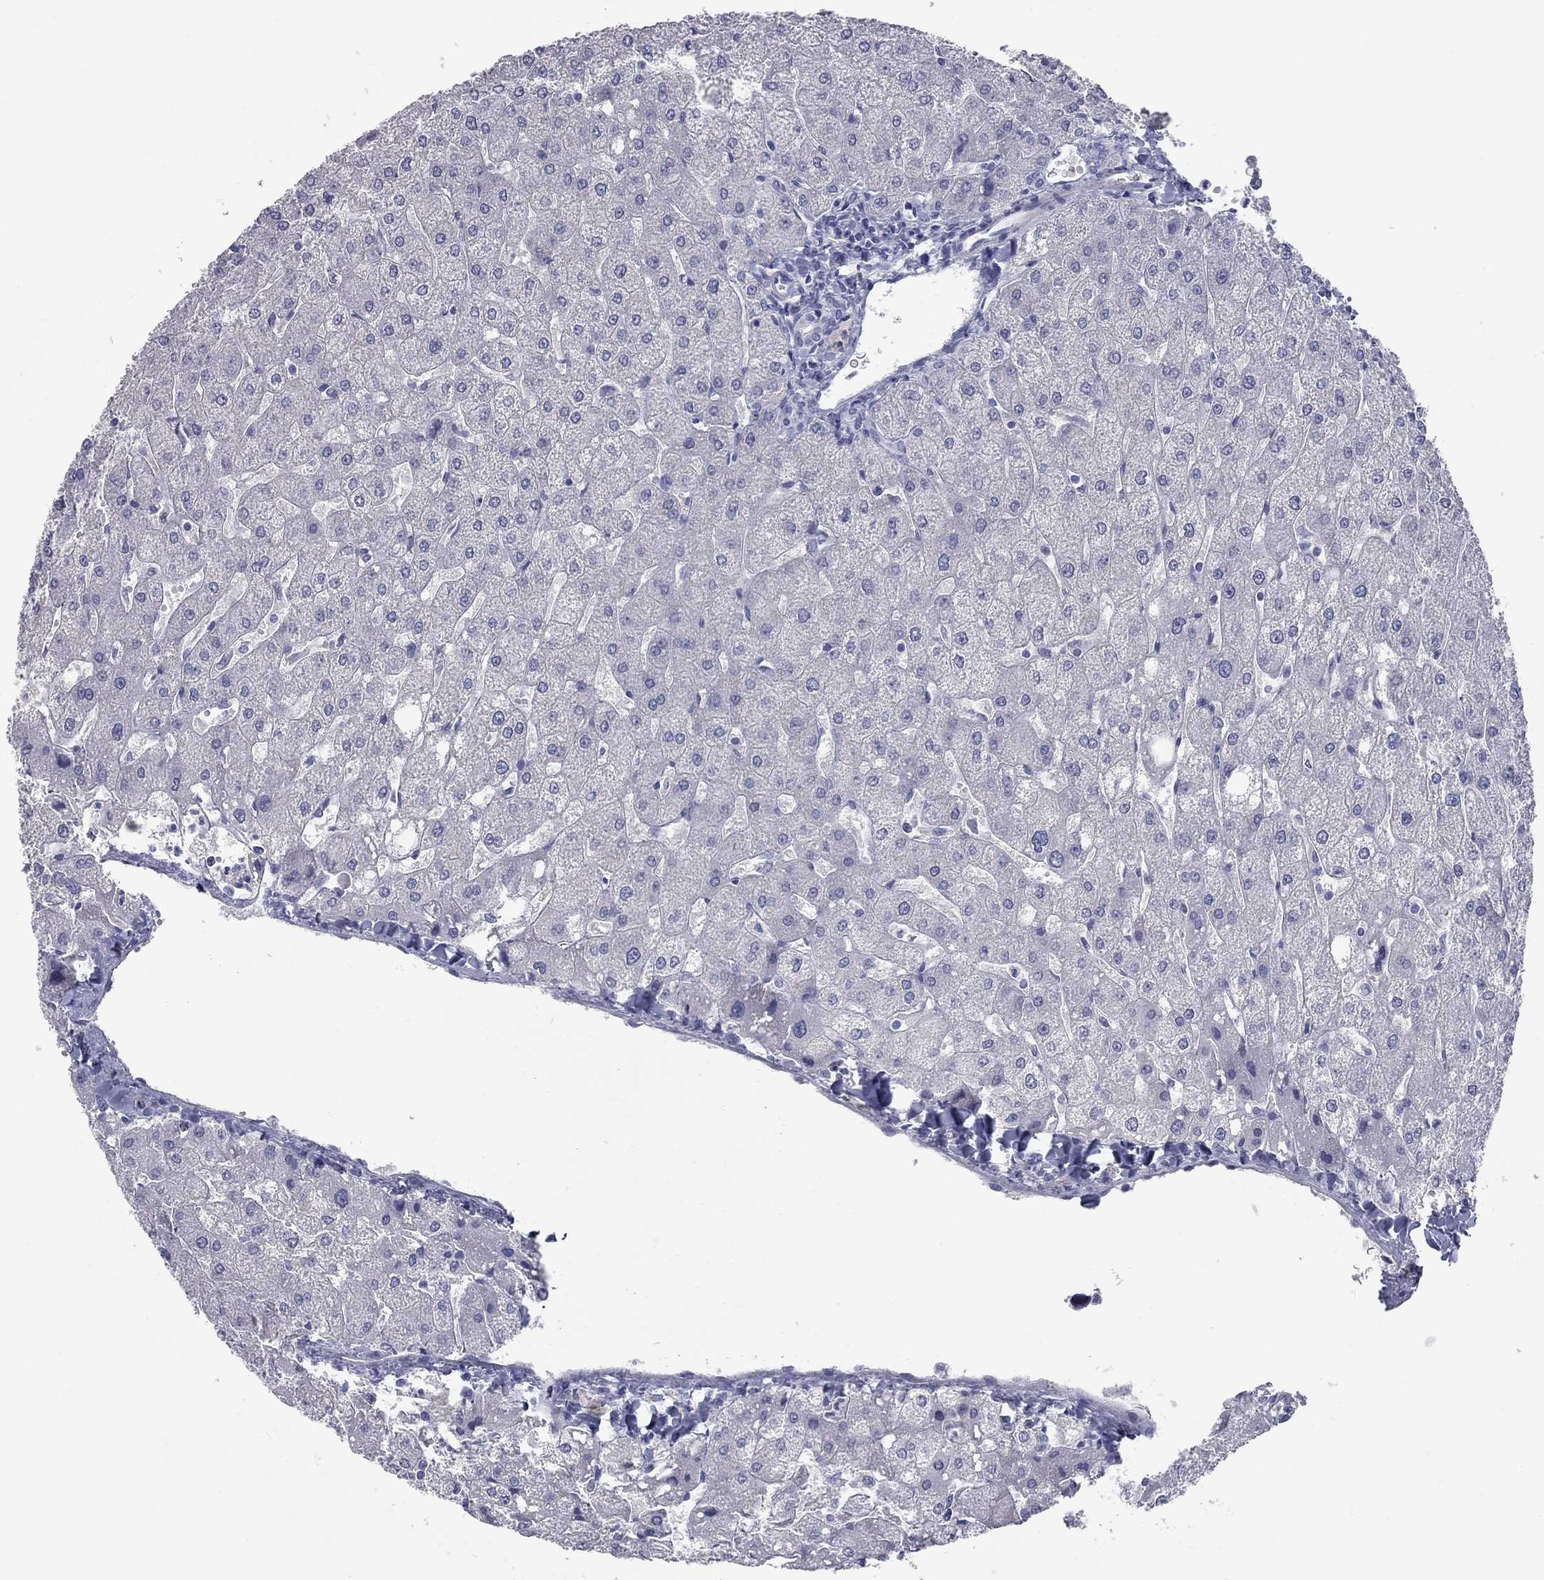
{"staining": {"intensity": "negative", "quantity": "none", "location": "none"}, "tissue": "liver", "cell_type": "Cholangiocytes", "image_type": "normal", "snomed": [{"axis": "morphology", "description": "Normal tissue, NOS"}, {"axis": "topography", "description": "Liver"}], "caption": "This is a photomicrograph of immunohistochemistry (IHC) staining of benign liver, which shows no staining in cholangiocytes.", "gene": "KIRREL2", "patient": {"sex": "male", "age": 67}}